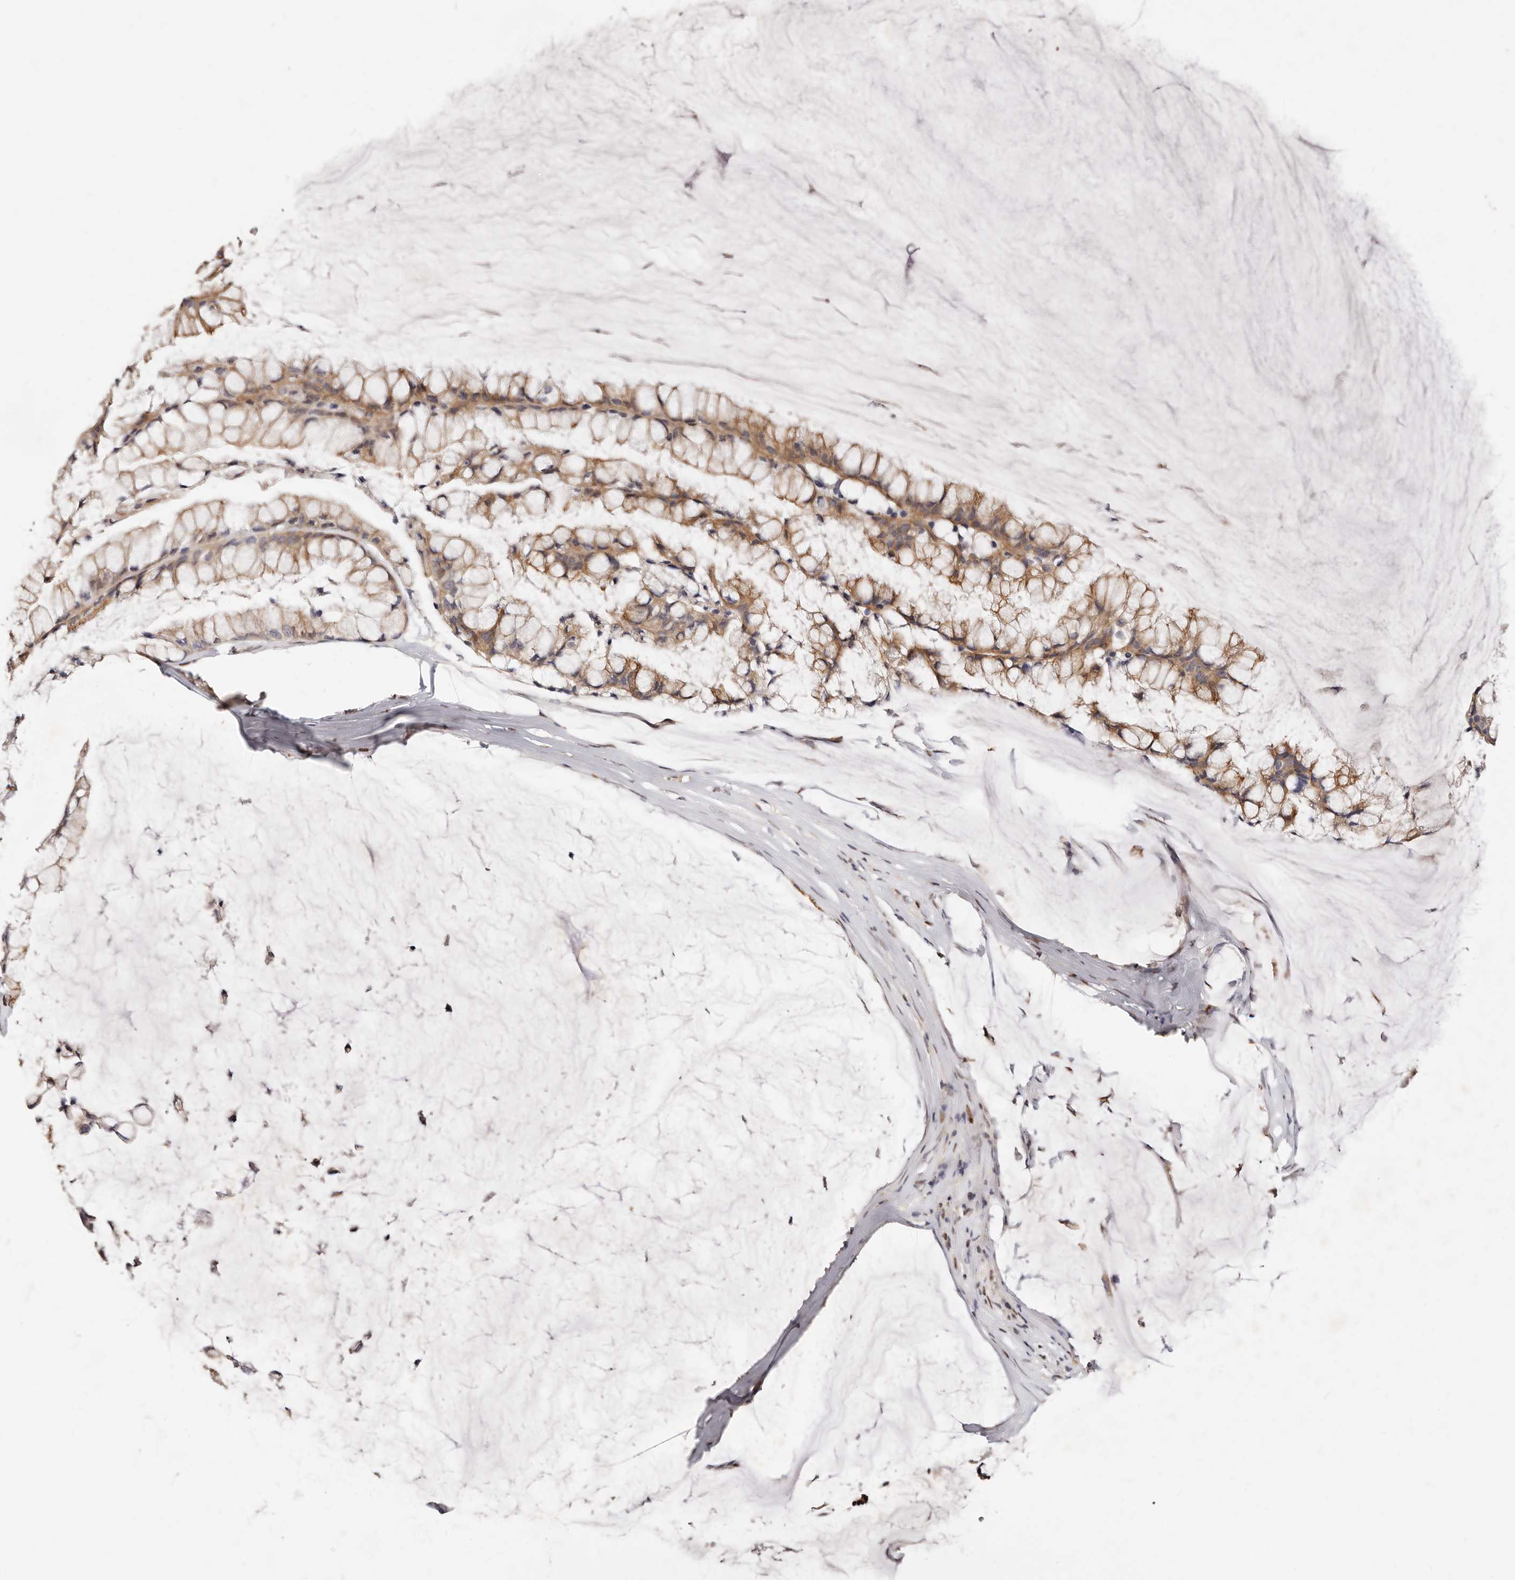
{"staining": {"intensity": "moderate", "quantity": ">75%", "location": "cytoplasmic/membranous"}, "tissue": "ovarian cancer", "cell_type": "Tumor cells", "image_type": "cancer", "snomed": [{"axis": "morphology", "description": "Cystadenocarcinoma, mucinous, NOS"}, {"axis": "topography", "description": "Ovary"}], "caption": "Human ovarian cancer (mucinous cystadenocarcinoma) stained with a protein marker demonstrates moderate staining in tumor cells.", "gene": "IQGAP3", "patient": {"sex": "female", "age": 39}}